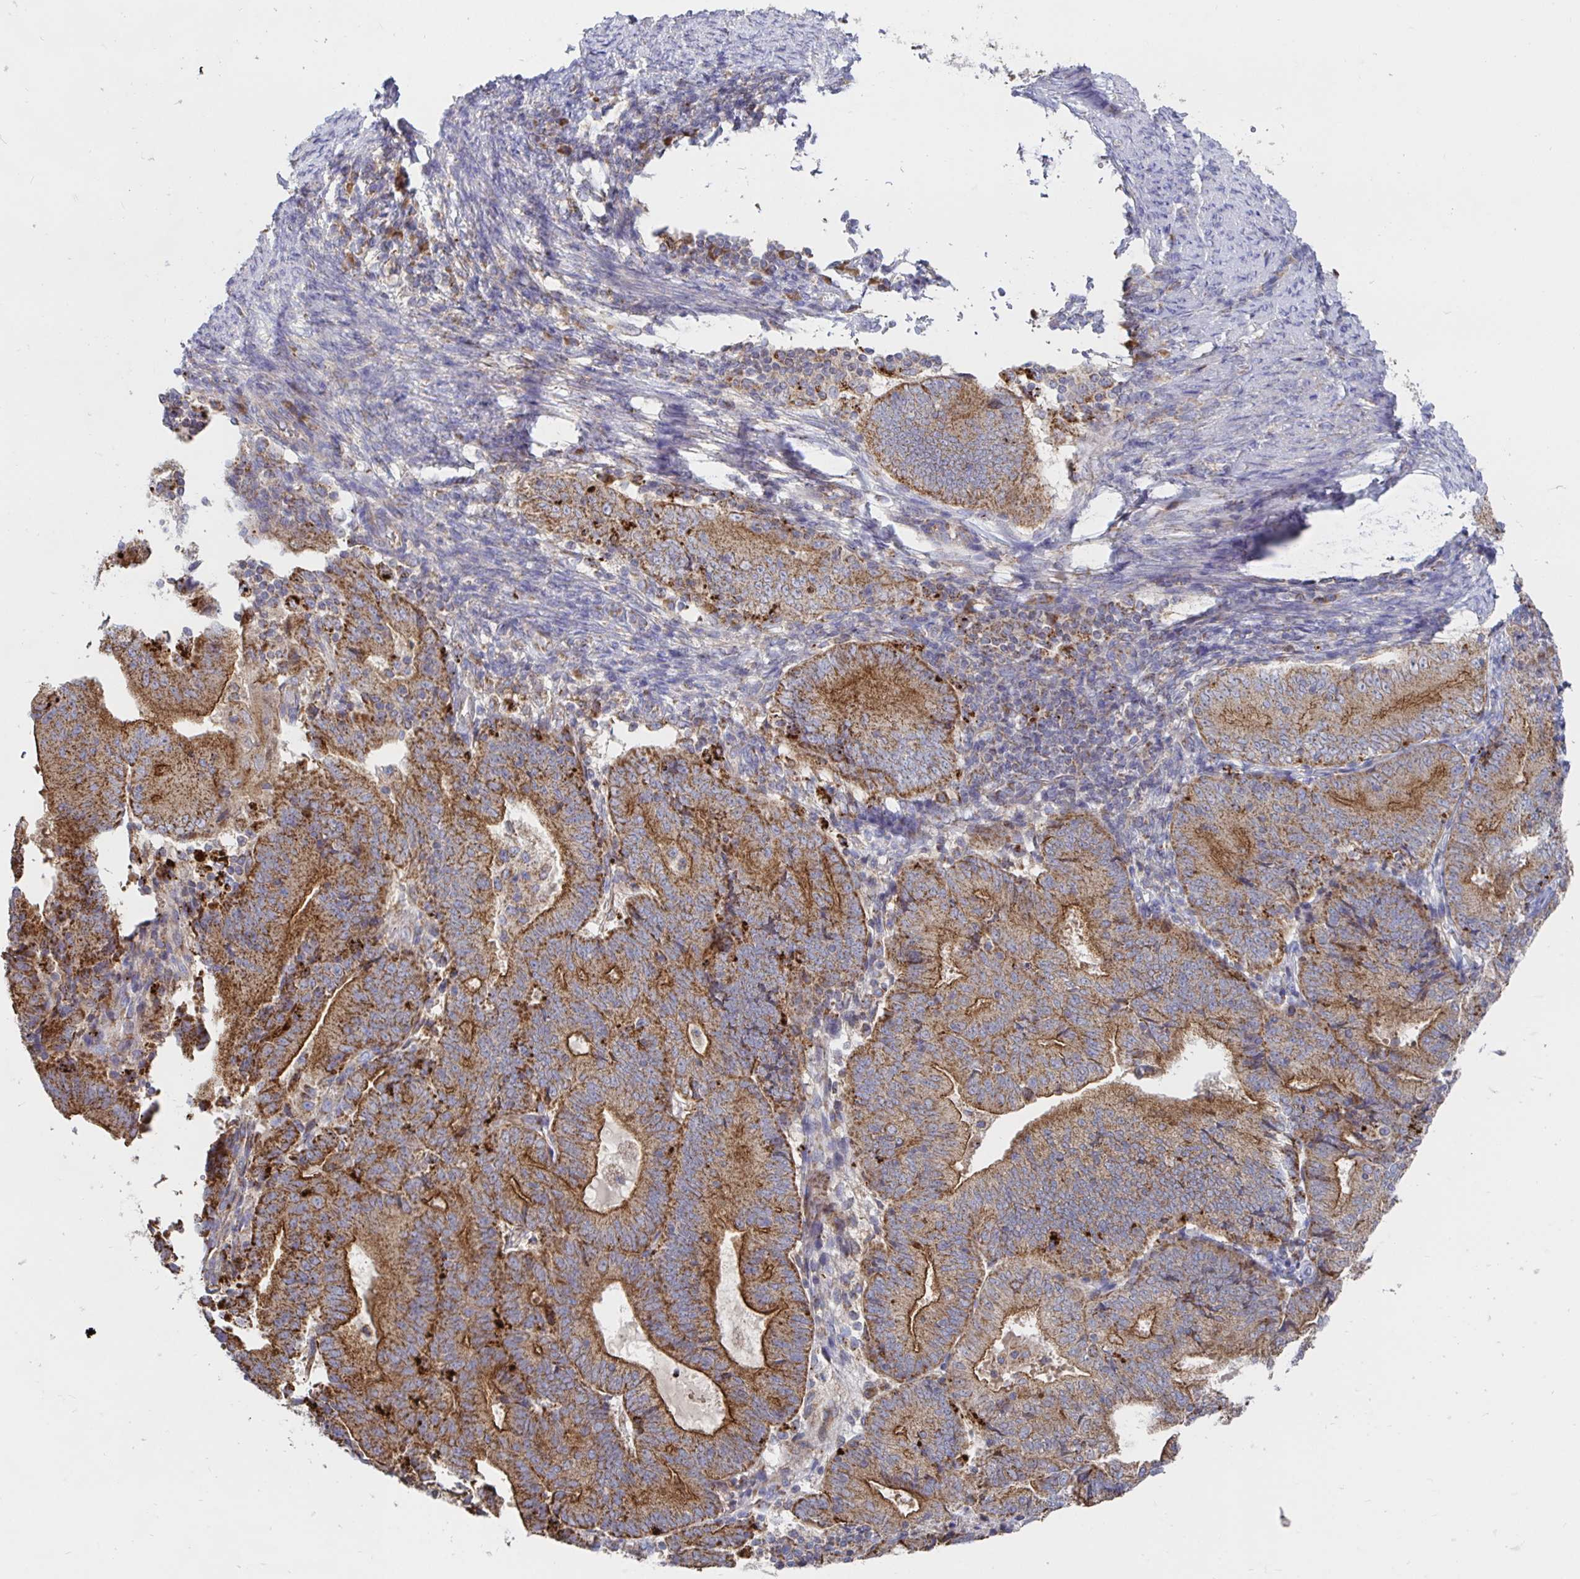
{"staining": {"intensity": "strong", "quantity": ">75%", "location": "cytoplasmic/membranous"}, "tissue": "endometrial cancer", "cell_type": "Tumor cells", "image_type": "cancer", "snomed": [{"axis": "morphology", "description": "Adenocarcinoma, NOS"}, {"axis": "topography", "description": "Endometrium"}], "caption": "Immunohistochemical staining of endometrial cancer (adenocarcinoma) demonstrates high levels of strong cytoplasmic/membranous protein staining in approximately >75% of tumor cells. (Brightfield microscopy of DAB IHC at high magnification).", "gene": "PRDX3", "patient": {"sex": "female", "age": 70}}